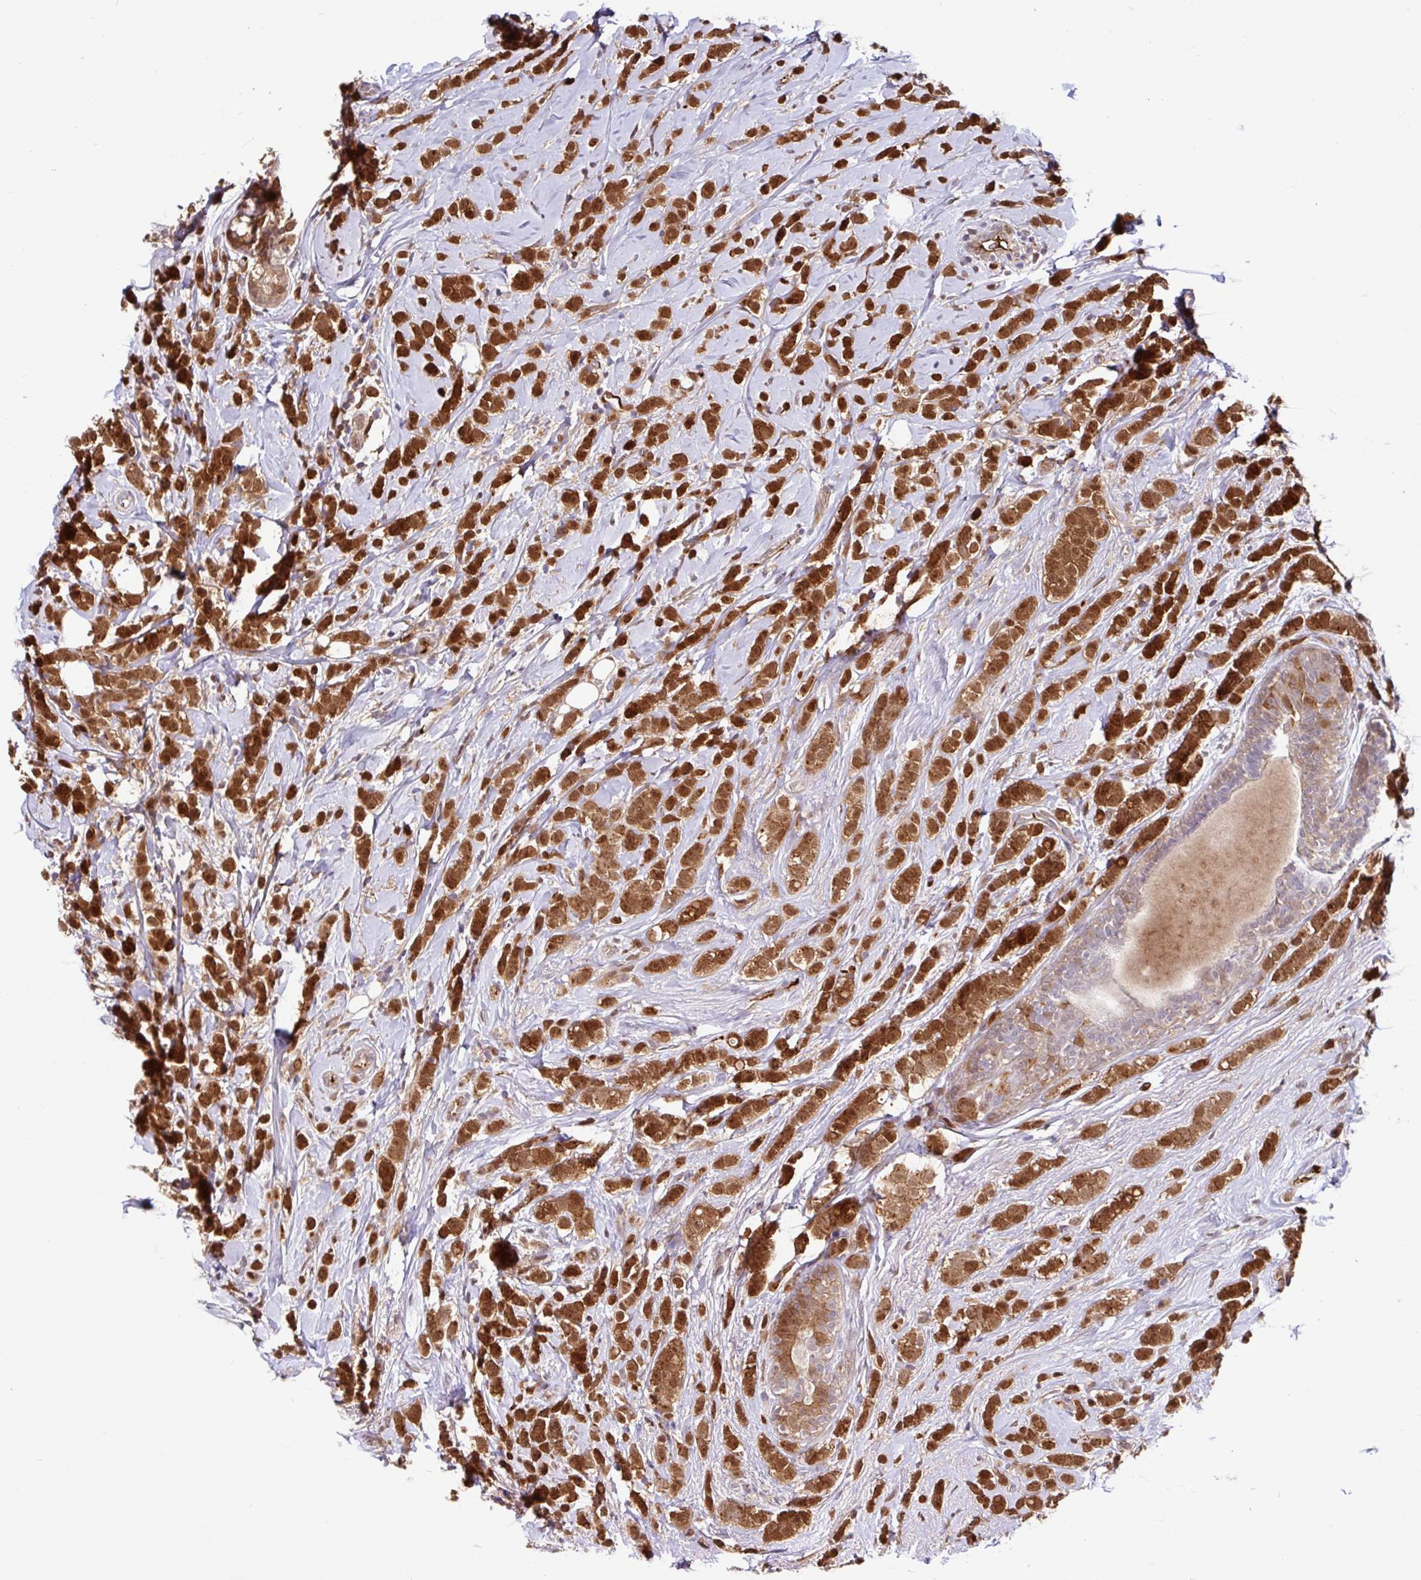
{"staining": {"intensity": "strong", "quantity": ">75%", "location": "cytoplasmic/membranous,nuclear"}, "tissue": "breast cancer", "cell_type": "Tumor cells", "image_type": "cancer", "snomed": [{"axis": "morphology", "description": "Lobular carcinoma"}, {"axis": "topography", "description": "Breast"}], "caption": "An IHC micrograph of tumor tissue is shown. Protein staining in brown labels strong cytoplasmic/membranous and nuclear positivity in breast cancer within tumor cells.", "gene": "BLVRA", "patient": {"sex": "female", "age": 49}}